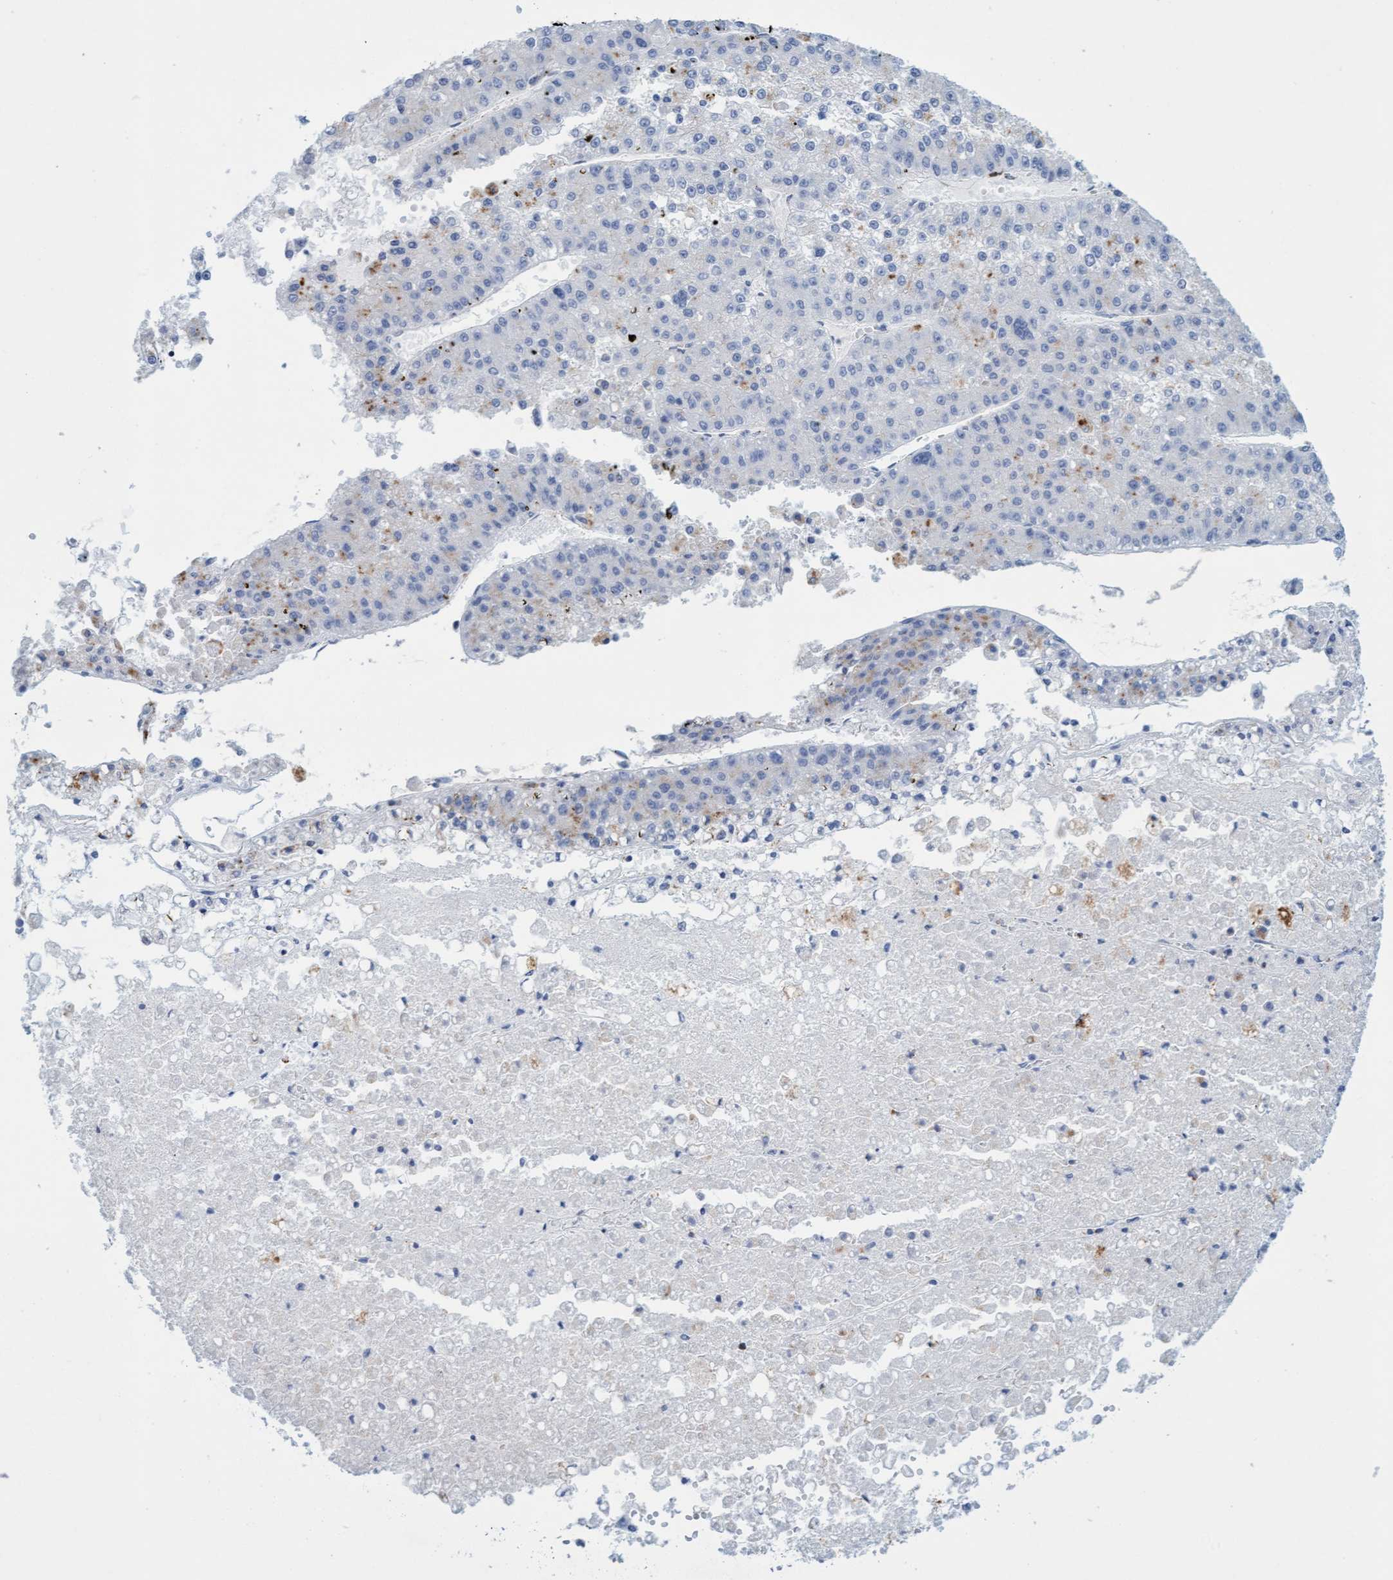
{"staining": {"intensity": "weak", "quantity": "<25%", "location": "cytoplasmic/membranous"}, "tissue": "liver cancer", "cell_type": "Tumor cells", "image_type": "cancer", "snomed": [{"axis": "morphology", "description": "Carcinoma, Hepatocellular, NOS"}, {"axis": "topography", "description": "Liver"}], "caption": "This is a micrograph of IHC staining of liver cancer, which shows no staining in tumor cells.", "gene": "SGSH", "patient": {"sex": "female", "age": 73}}